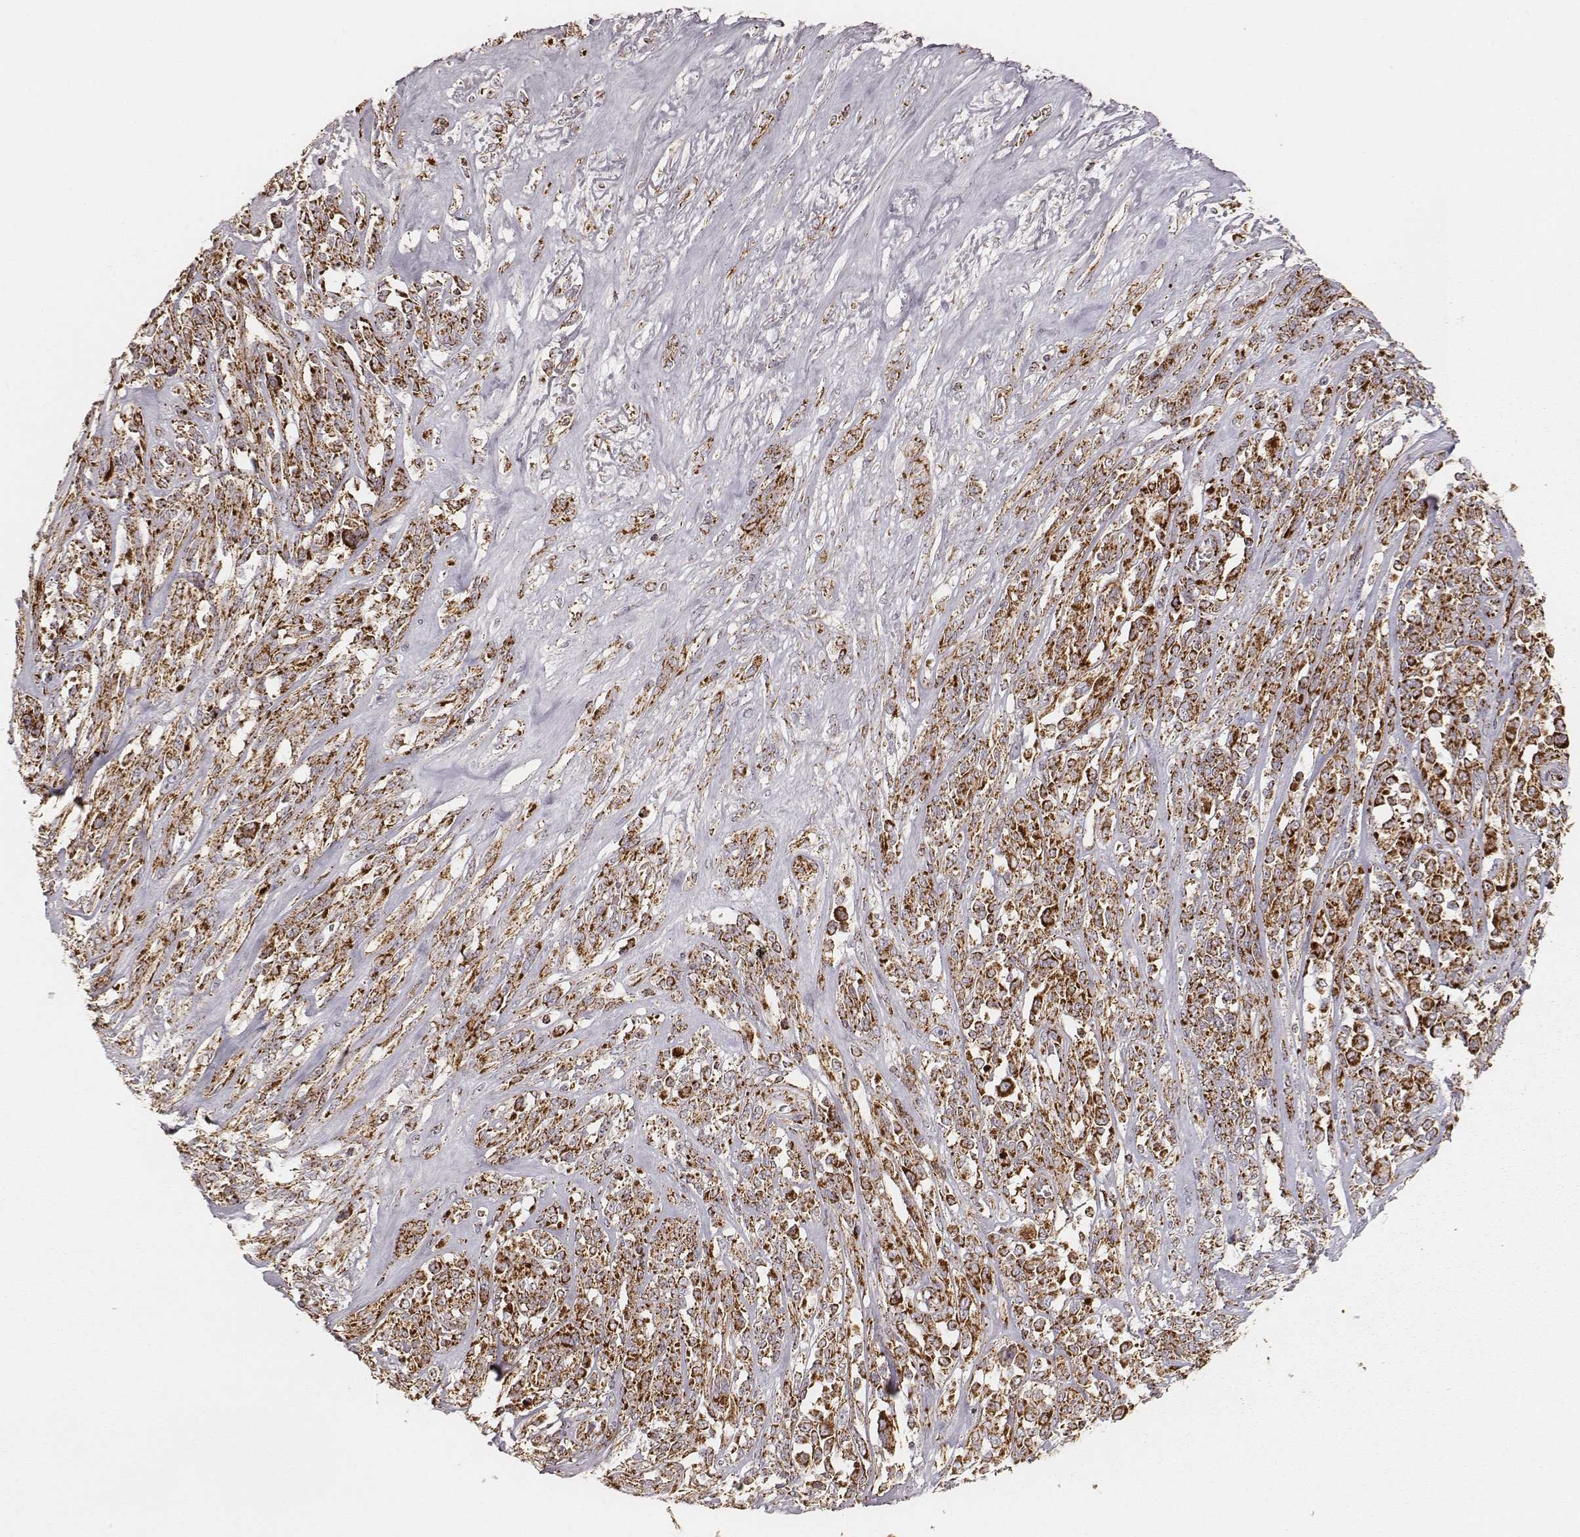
{"staining": {"intensity": "strong", "quantity": ">75%", "location": "cytoplasmic/membranous"}, "tissue": "melanoma", "cell_type": "Tumor cells", "image_type": "cancer", "snomed": [{"axis": "morphology", "description": "Malignant melanoma, NOS"}, {"axis": "topography", "description": "Skin"}], "caption": "Brown immunohistochemical staining in human malignant melanoma reveals strong cytoplasmic/membranous expression in about >75% of tumor cells.", "gene": "CS", "patient": {"sex": "female", "age": 91}}